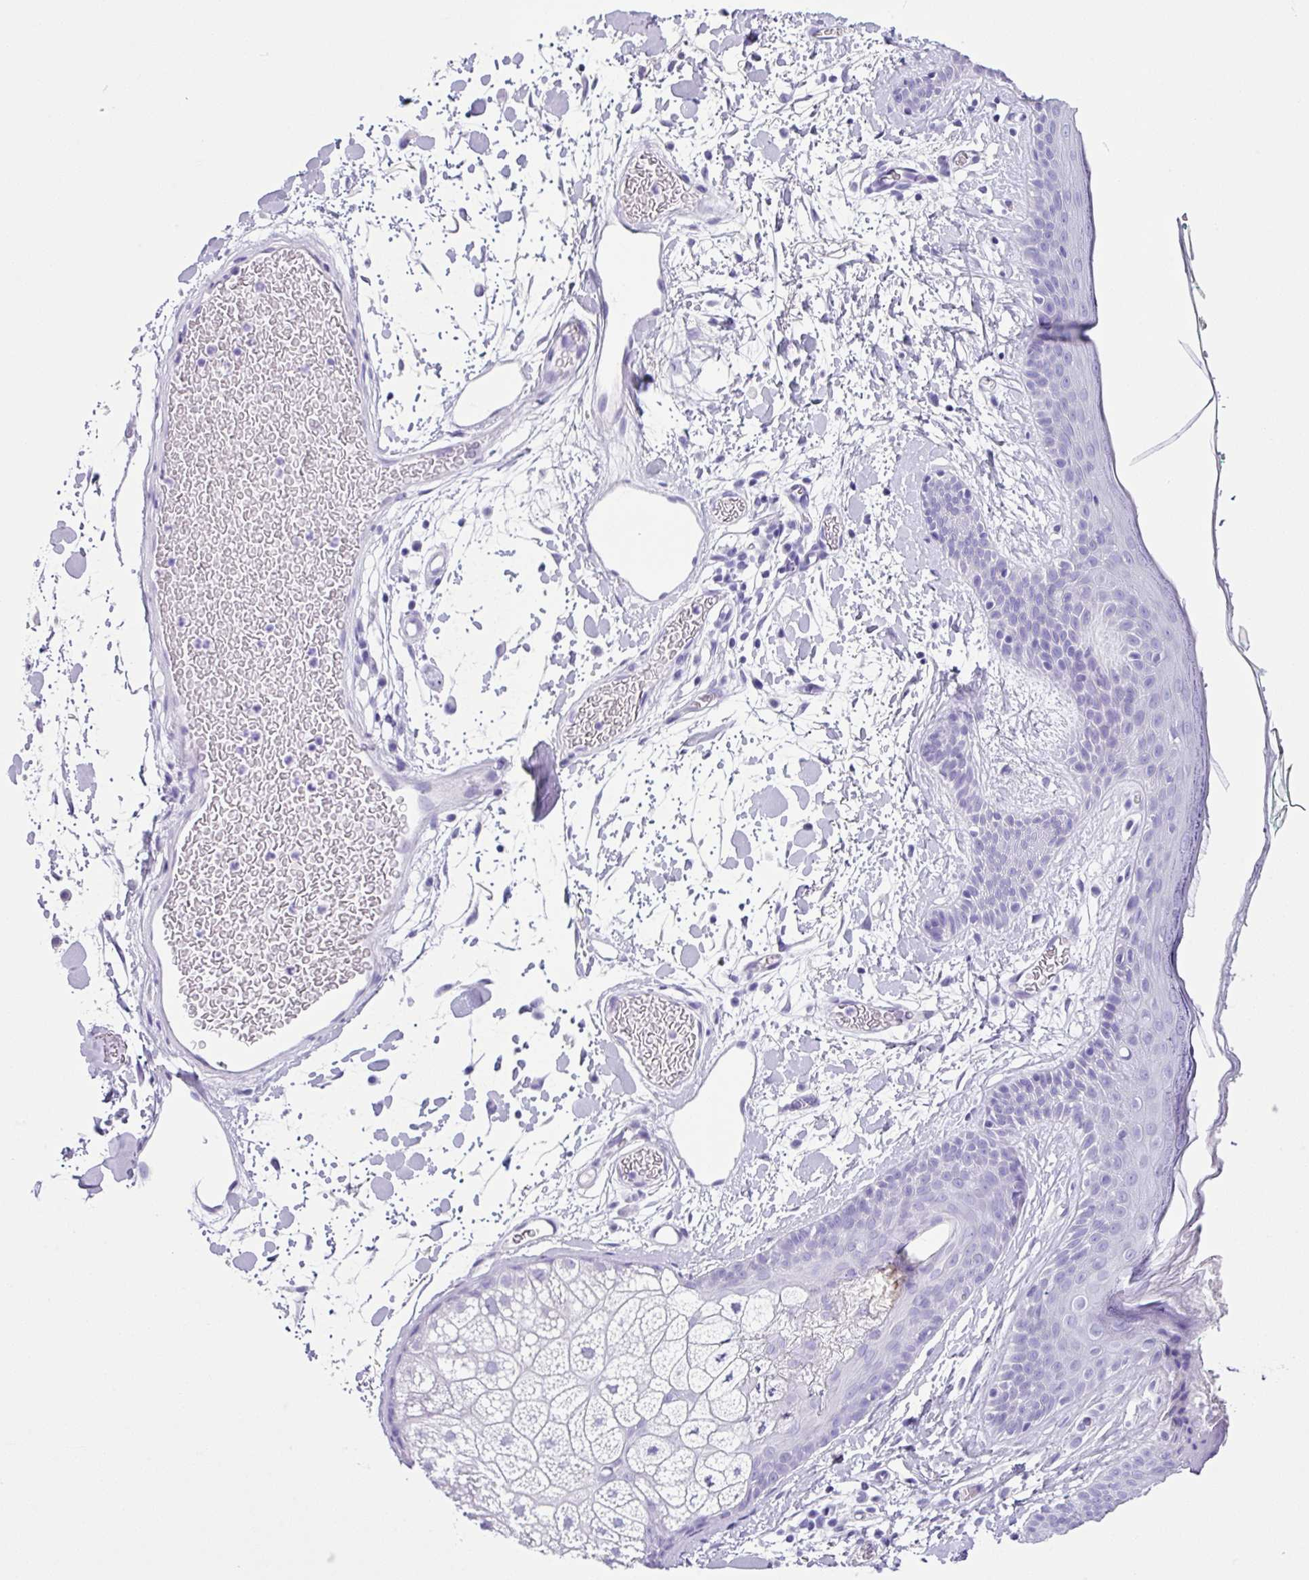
{"staining": {"intensity": "negative", "quantity": "none", "location": "none"}, "tissue": "skin", "cell_type": "Fibroblasts", "image_type": "normal", "snomed": [{"axis": "morphology", "description": "Normal tissue, NOS"}, {"axis": "topography", "description": "Skin"}], "caption": "A high-resolution photomicrograph shows immunohistochemistry (IHC) staining of normal skin, which reveals no significant expression in fibroblasts.", "gene": "ZG16", "patient": {"sex": "male", "age": 79}}